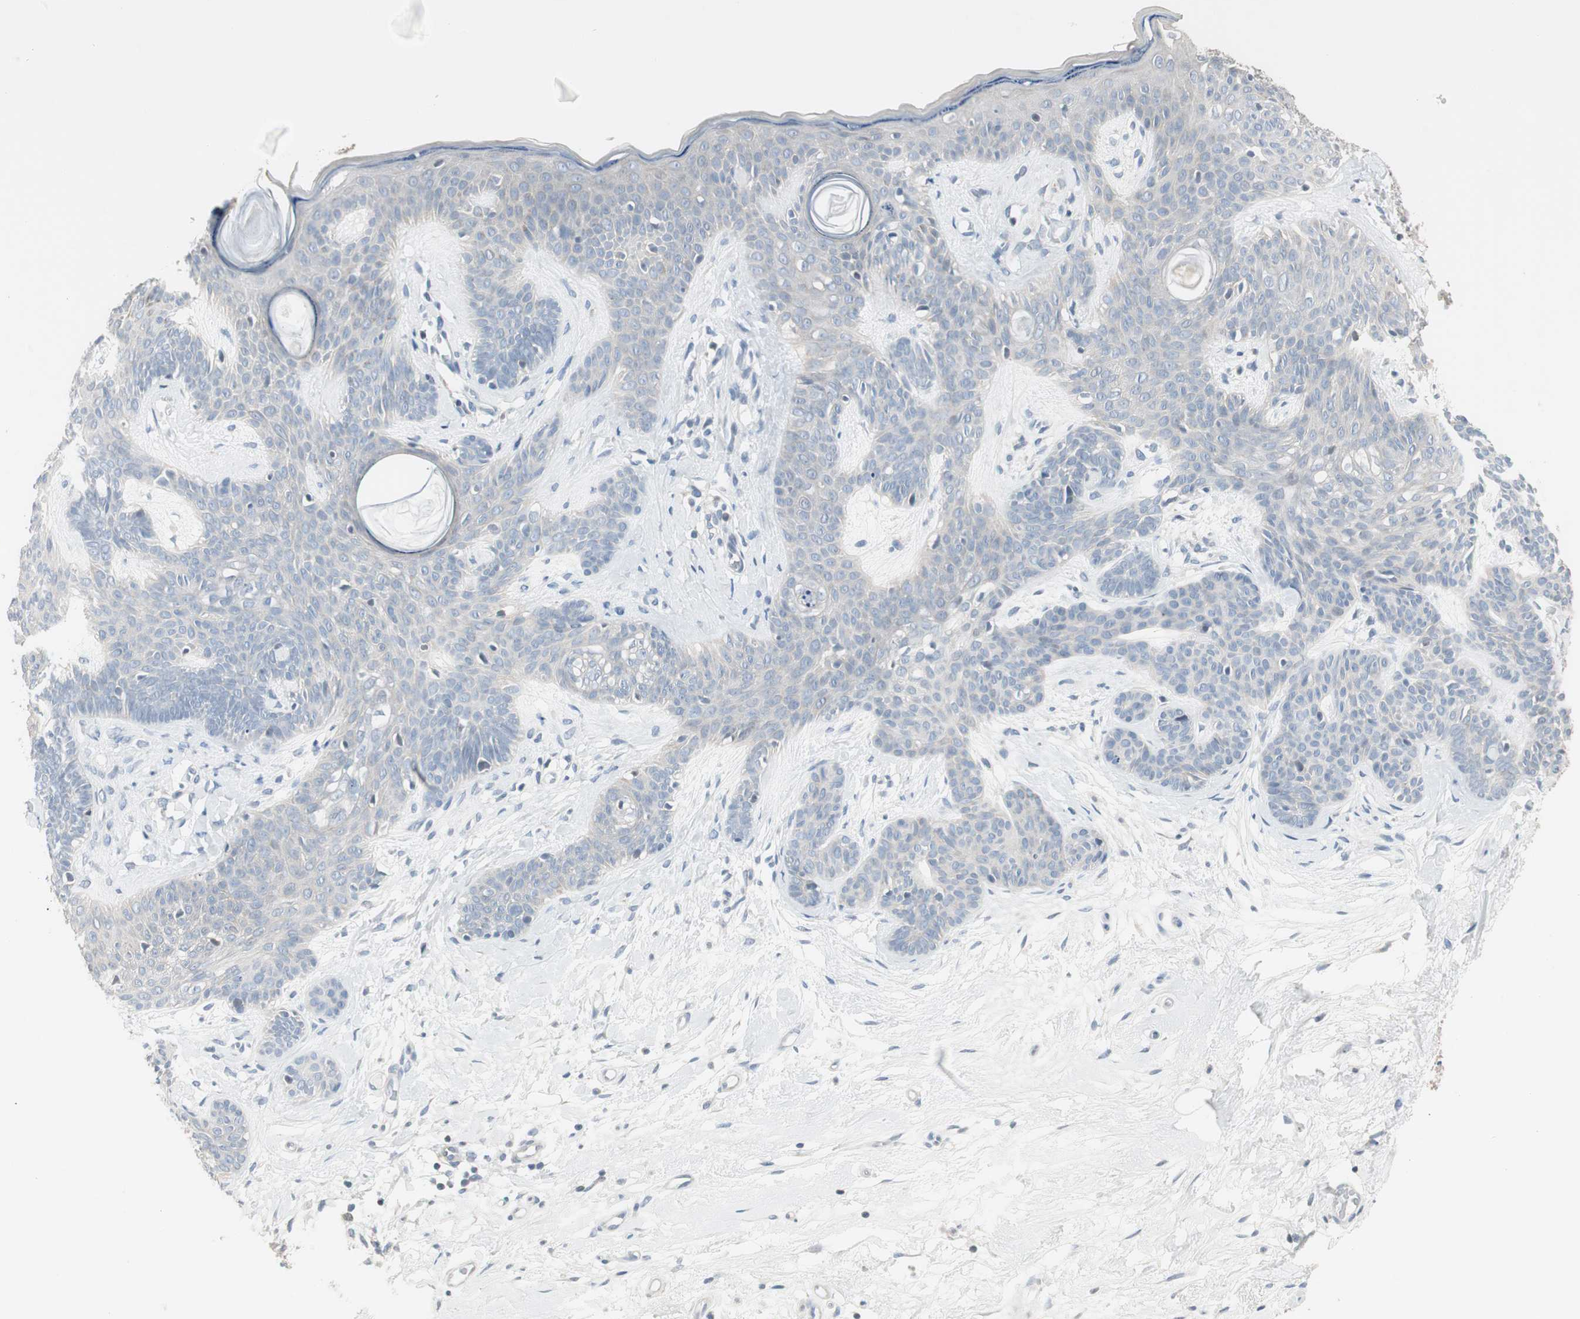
{"staining": {"intensity": "negative", "quantity": "none", "location": "none"}, "tissue": "skin cancer", "cell_type": "Tumor cells", "image_type": "cancer", "snomed": [{"axis": "morphology", "description": "Developmental malformation"}, {"axis": "morphology", "description": "Basal cell carcinoma"}, {"axis": "topography", "description": "Skin"}], "caption": "Tumor cells show no significant protein staining in skin cancer.", "gene": "PDZK1", "patient": {"sex": "female", "age": 62}}